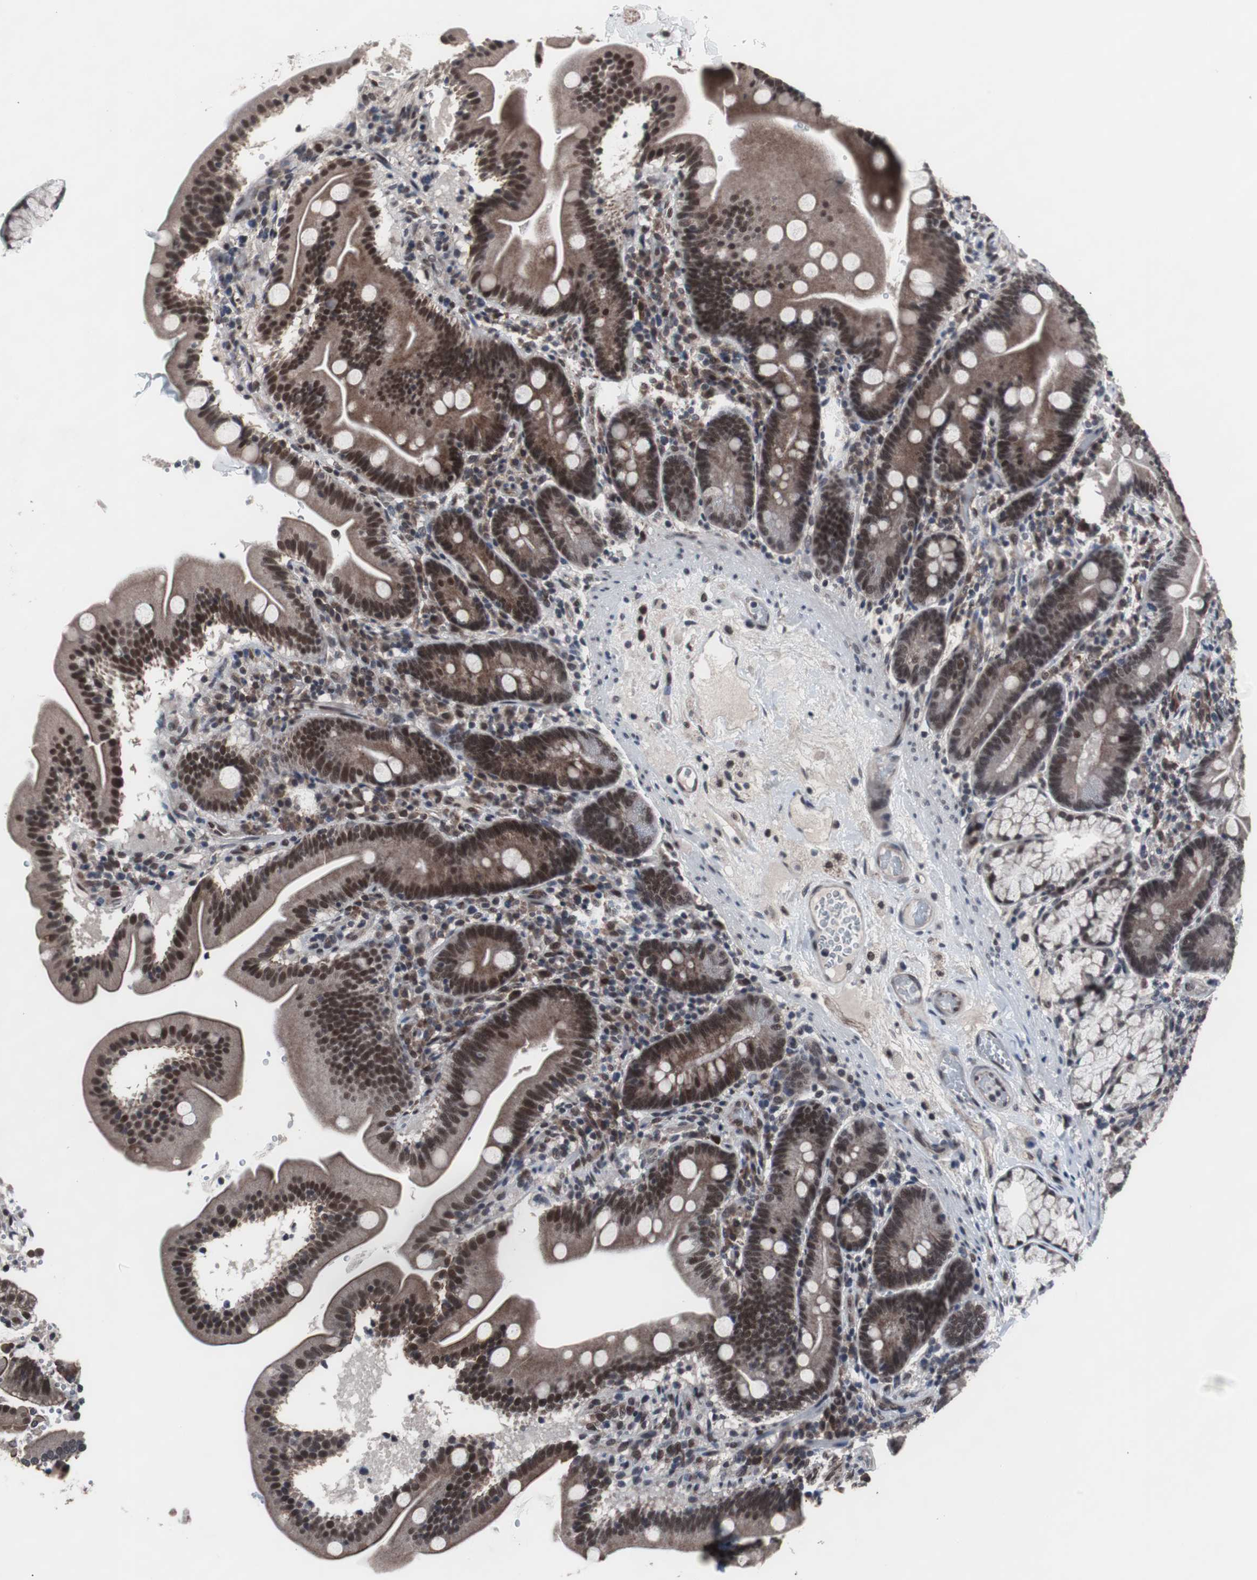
{"staining": {"intensity": "strong", "quantity": ">75%", "location": "cytoplasmic/membranous,nuclear"}, "tissue": "duodenum", "cell_type": "Glandular cells", "image_type": "normal", "snomed": [{"axis": "morphology", "description": "Normal tissue, NOS"}, {"axis": "topography", "description": "Duodenum"}], "caption": "Immunohistochemical staining of benign duodenum exhibits high levels of strong cytoplasmic/membranous,nuclear staining in about >75% of glandular cells.", "gene": "GTF2F2", "patient": {"sex": "male", "age": 54}}